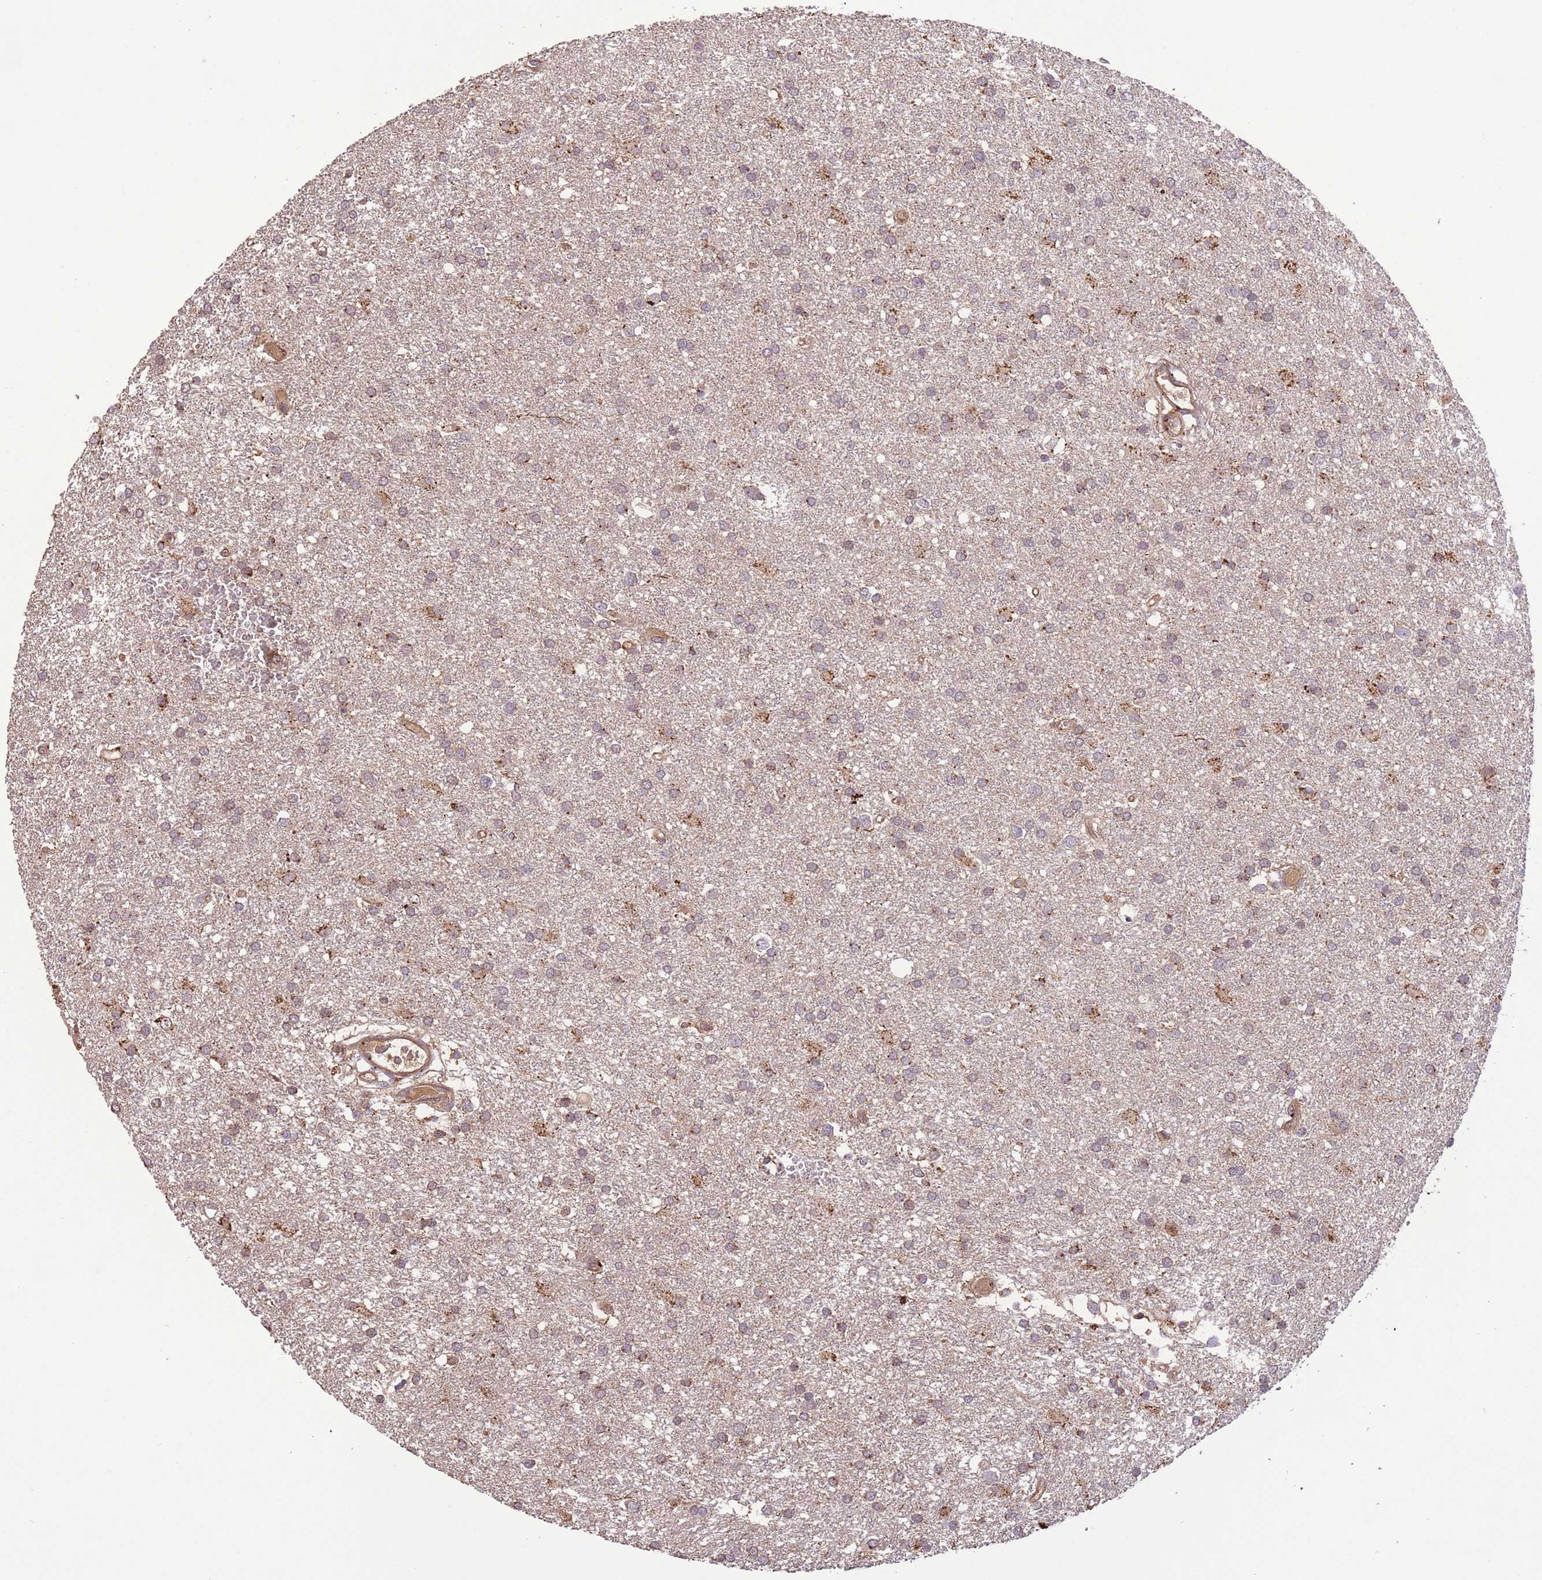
{"staining": {"intensity": "moderate", "quantity": "<25%", "location": "cytoplasmic/membranous"}, "tissue": "glioma", "cell_type": "Tumor cells", "image_type": "cancer", "snomed": [{"axis": "morphology", "description": "Glioma, malignant, Low grade"}, {"axis": "topography", "description": "Brain"}], "caption": "Immunohistochemistry of human glioma displays low levels of moderate cytoplasmic/membranous positivity in about <25% of tumor cells.", "gene": "POLR3F", "patient": {"sex": "female", "age": 32}}